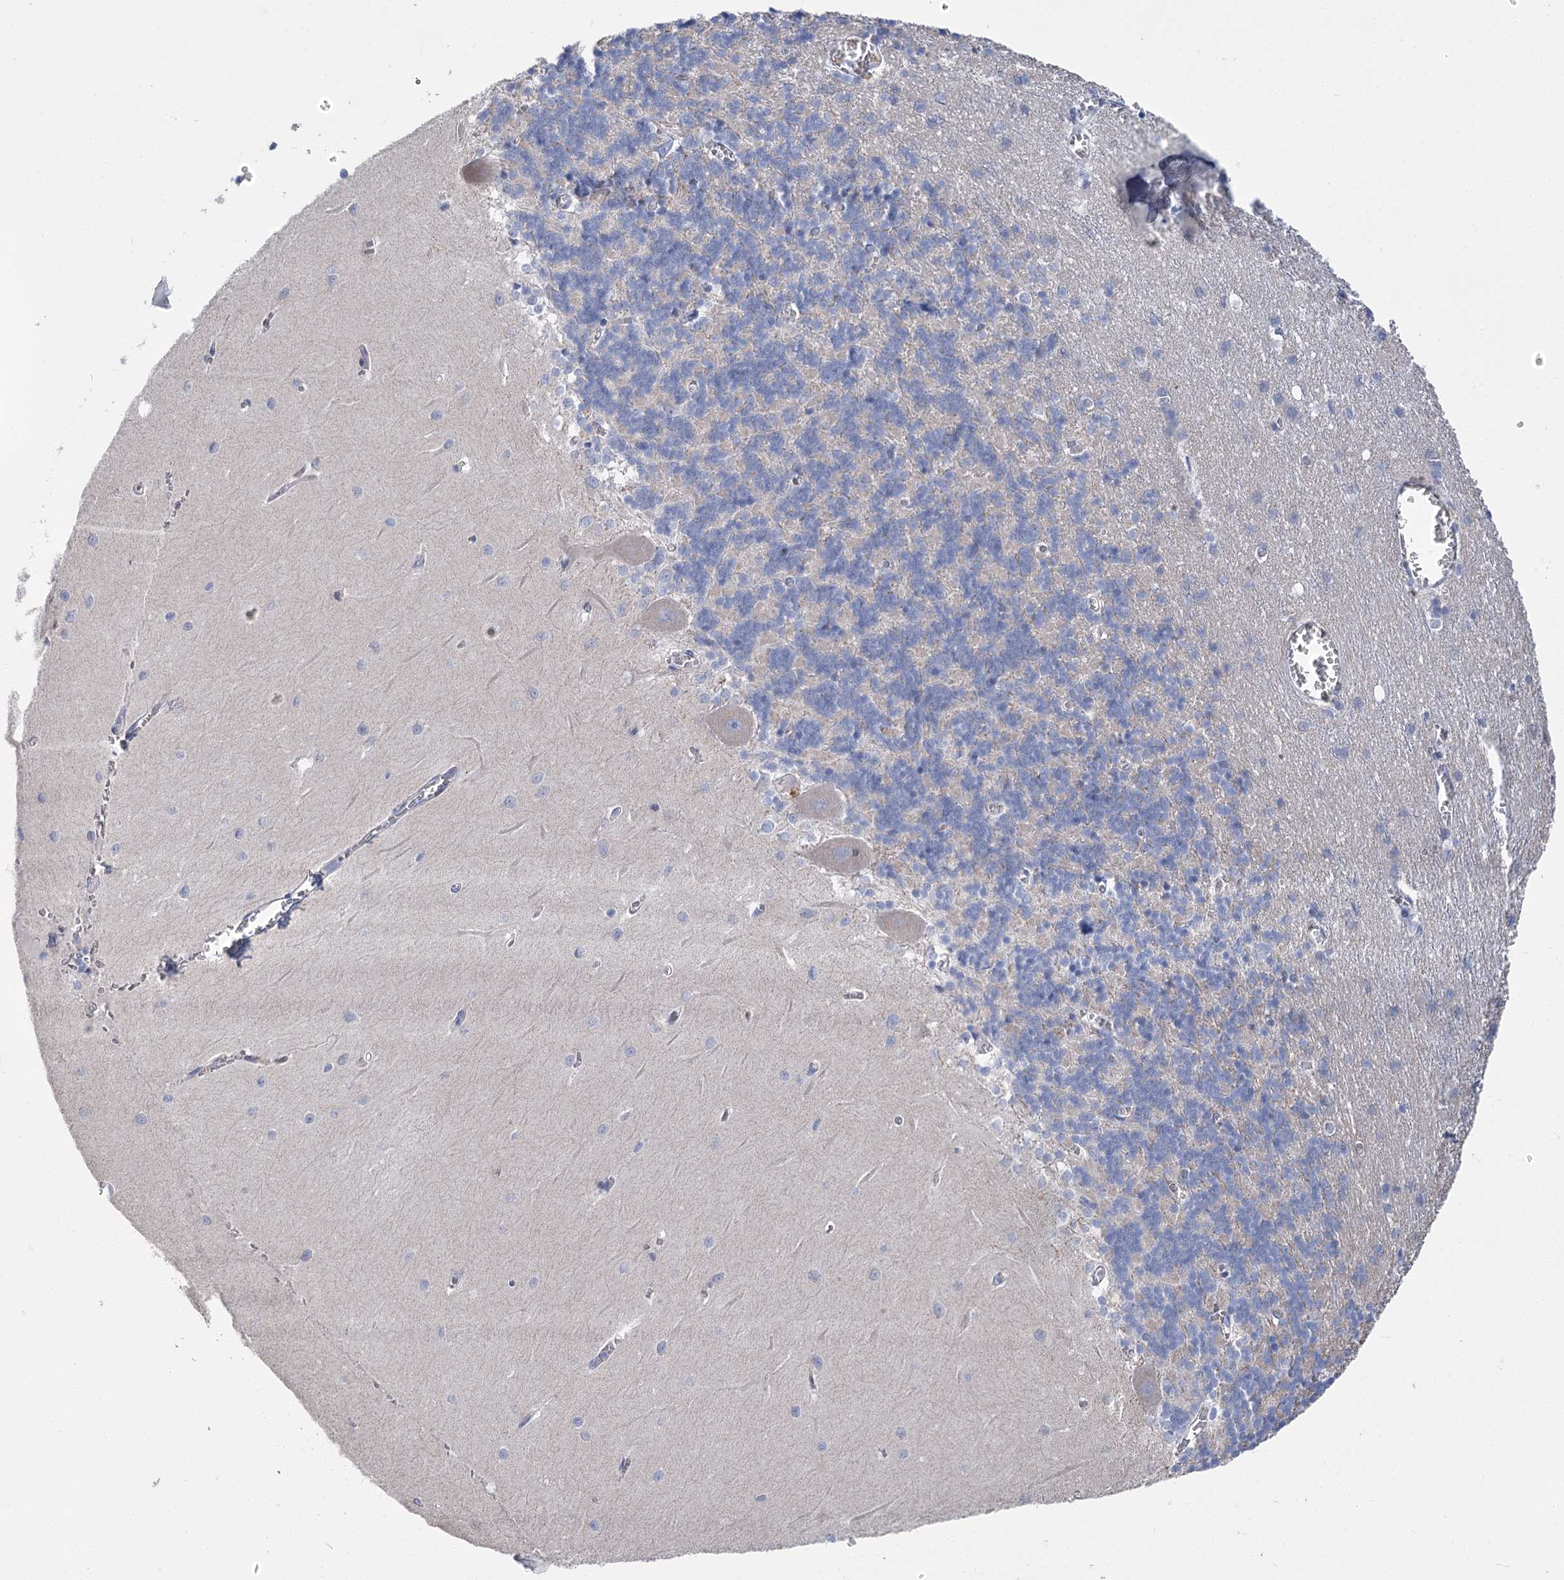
{"staining": {"intensity": "negative", "quantity": "none", "location": "none"}, "tissue": "cerebellum", "cell_type": "Cells in granular layer", "image_type": "normal", "snomed": [{"axis": "morphology", "description": "Normal tissue, NOS"}, {"axis": "topography", "description": "Cerebellum"}], "caption": "Cells in granular layer show no significant protein positivity in benign cerebellum.", "gene": "SLC9A3", "patient": {"sex": "male", "age": 37}}